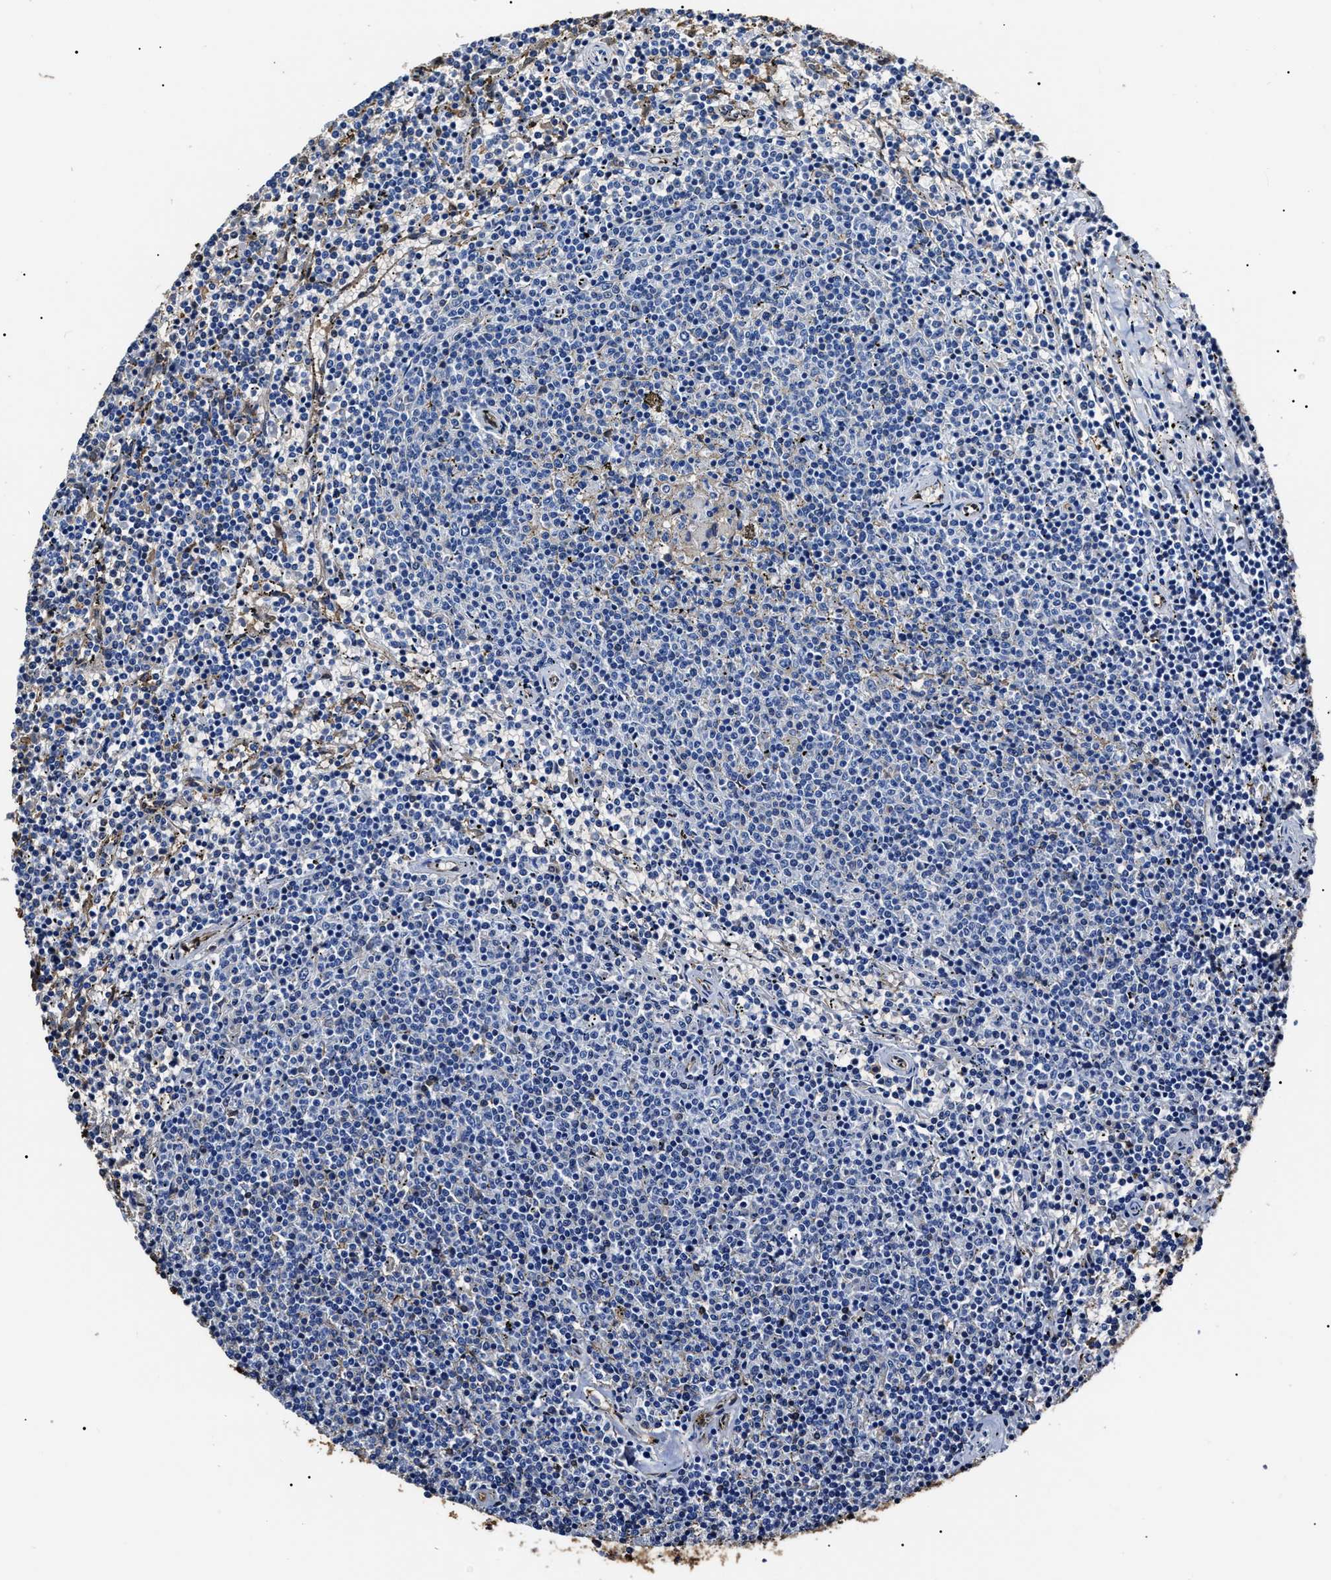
{"staining": {"intensity": "negative", "quantity": "none", "location": "none"}, "tissue": "lymphoma", "cell_type": "Tumor cells", "image_type": "cancer", "snomed": [{"axis": "morphology", "description": "Malignant lymphoma, non-Hodgkin's type, Low grade"}, {"axis": "topography", "description": "Spleen"}], "caption": "Protein analysis of lymphoma shows no significant staining in tumor cells. Brightfield microscopy of IHC stained with DAB (brown) and hematoxylin (blue), captured at high magnification.", "gene": "ALDH1A1", "patient": {"sex": "female", "age": 50}}